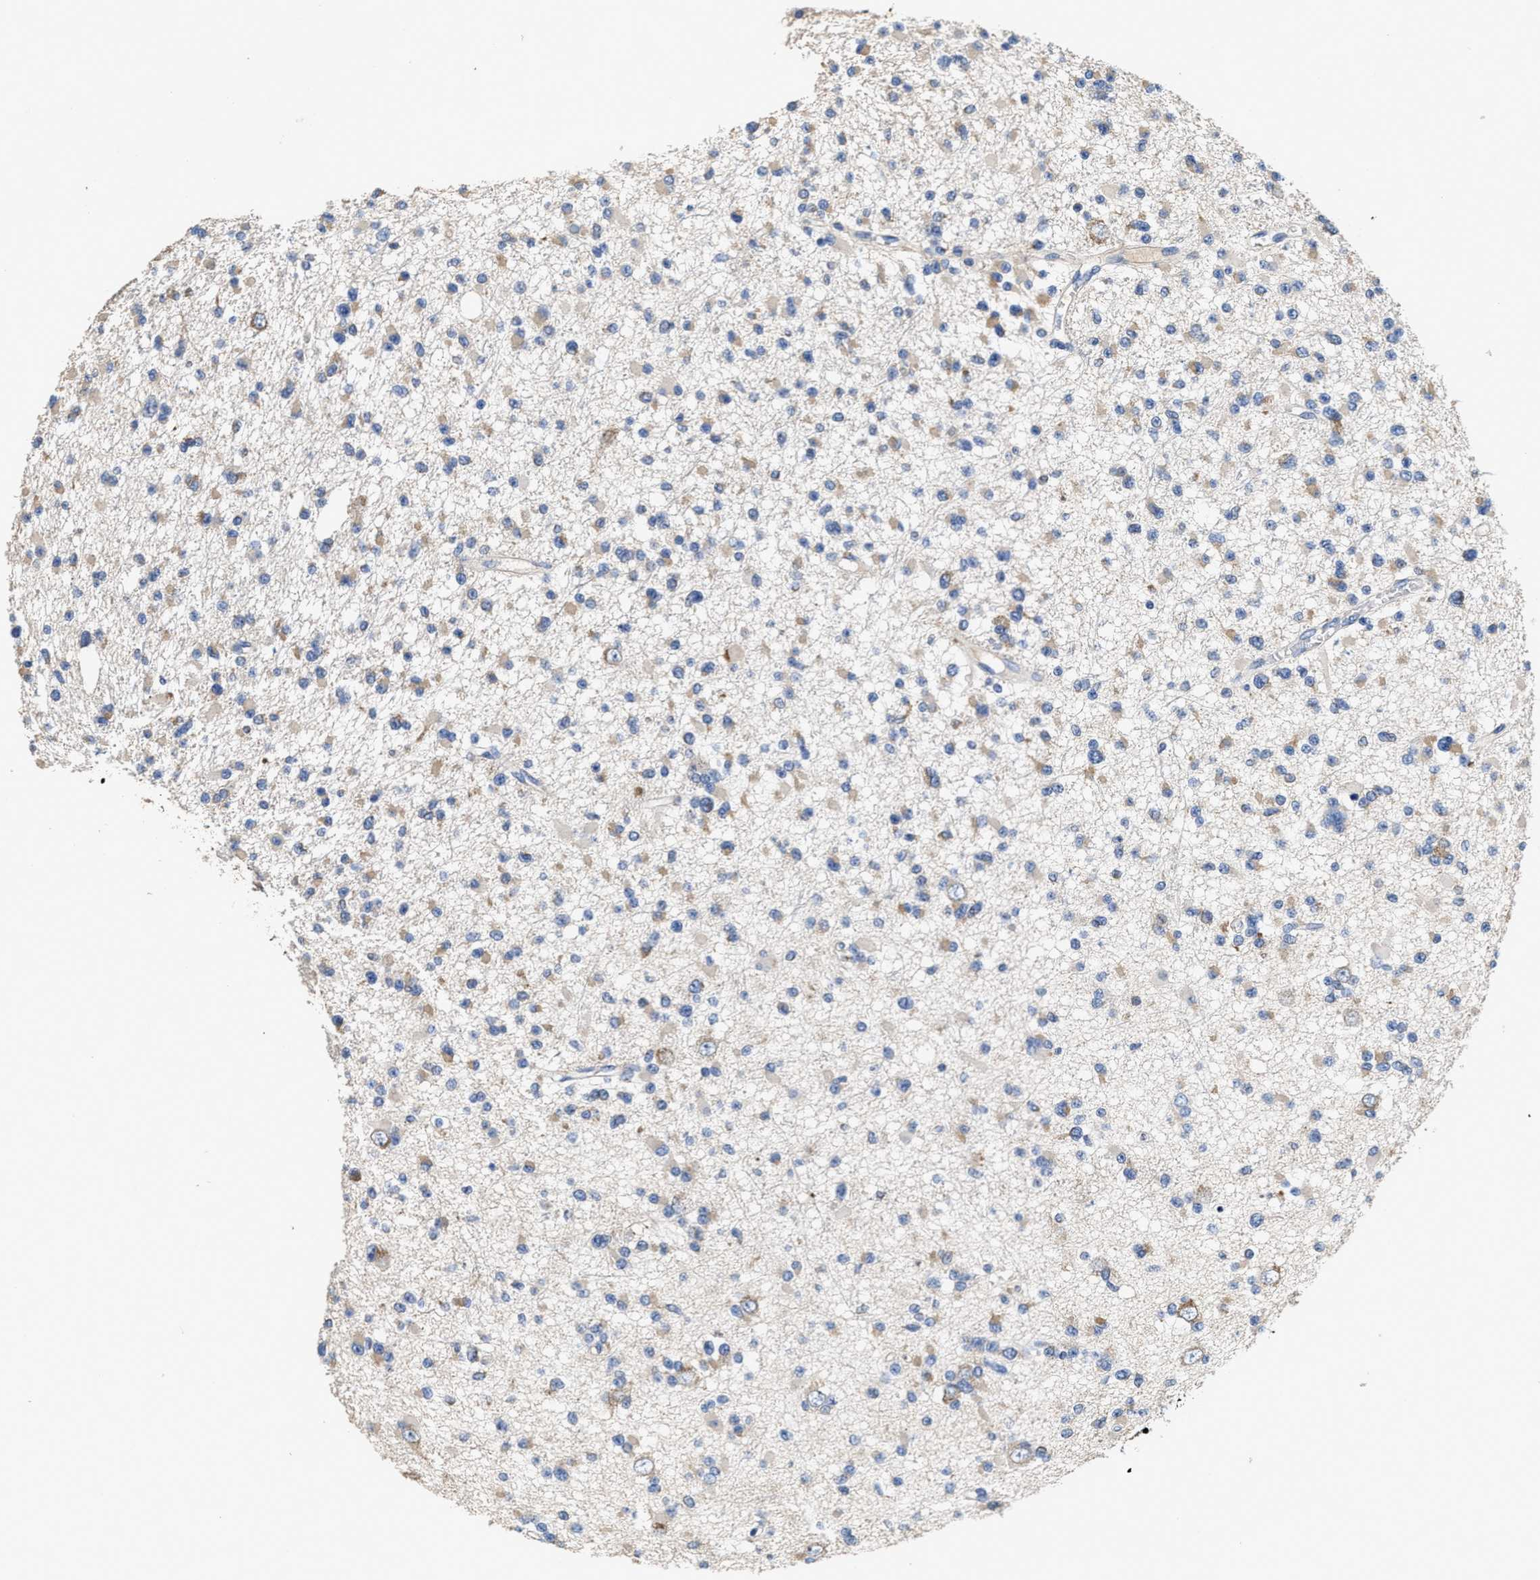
{"staining": {"intensity": "weak", "quantity": "<25%", "location": "cytoplasmic/membranous"}, "tissue": "glioma", "cell_type": "Tumor cells", "image_type": "cancer", "snomed": [{"axis": "morphology", "description": "Glioma, malignant, Low grade"}, {"axis": "topography", "description": "Brain"}], "caption": "There is no significant staining in tumor cells of malignant low-grade glioma.", "gene": "PEG10", "patient": {"sex": "female", "age": 22}}